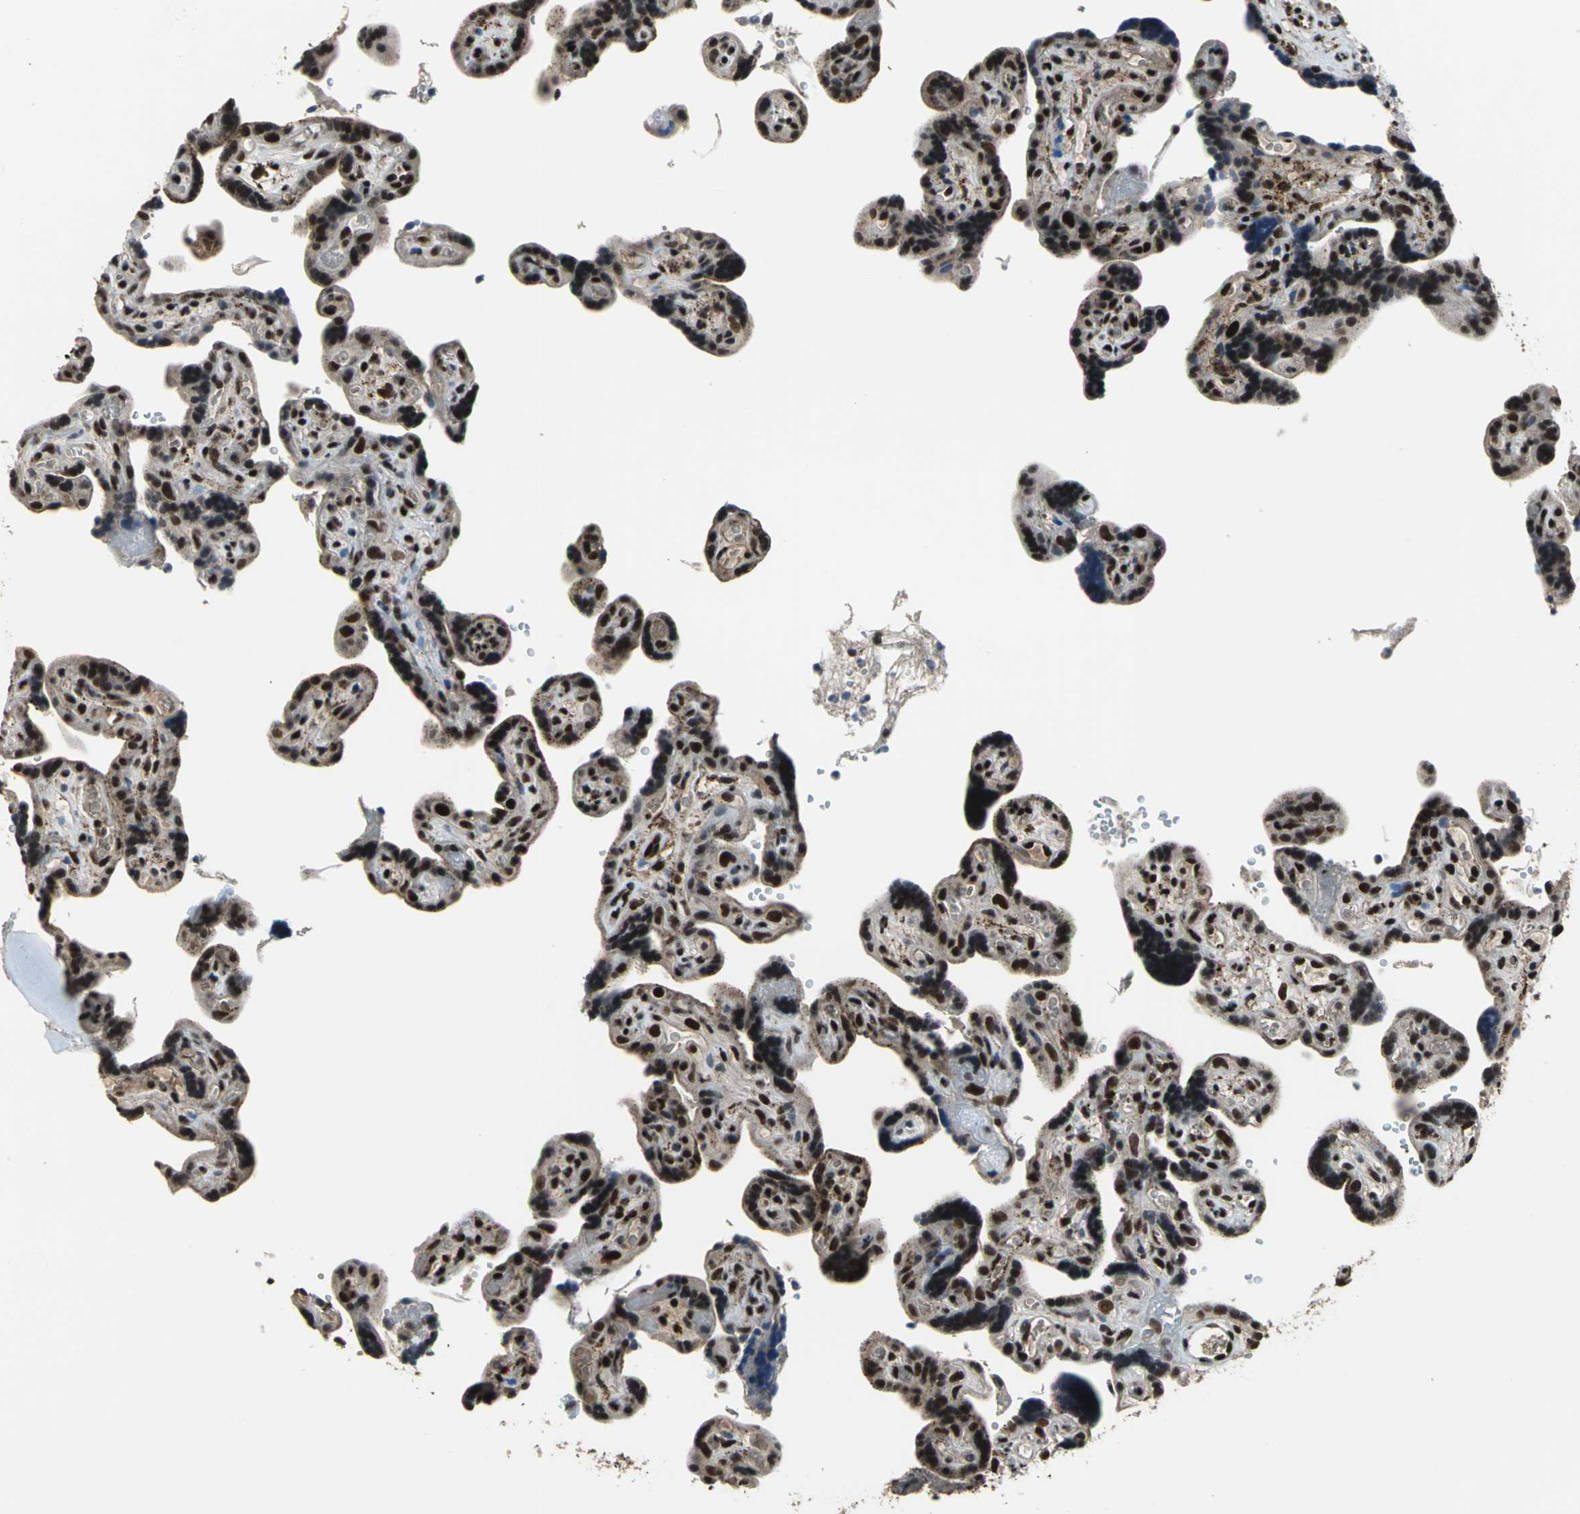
{"staining": {"intensity": "strong", "quantity": ">75%", "location": "nuclear"}, "tissue": "placenta", "cell_type": "Decidual cells", "image_type": "normal", "snomed": [{"axis": "morphology", "description": "Normal tissue, NOS"}, {"axis": "topography", "description": "Placenta"}], "caption": "Protein analysis of normal placenta reveals strong nuclear expression in approximately >75% of decidual cells. (DAB IHC, brown staining for protein, blue staining for nuclei).", "gene": "ELF2", "patient": {"sex": "female", "age": 30}}